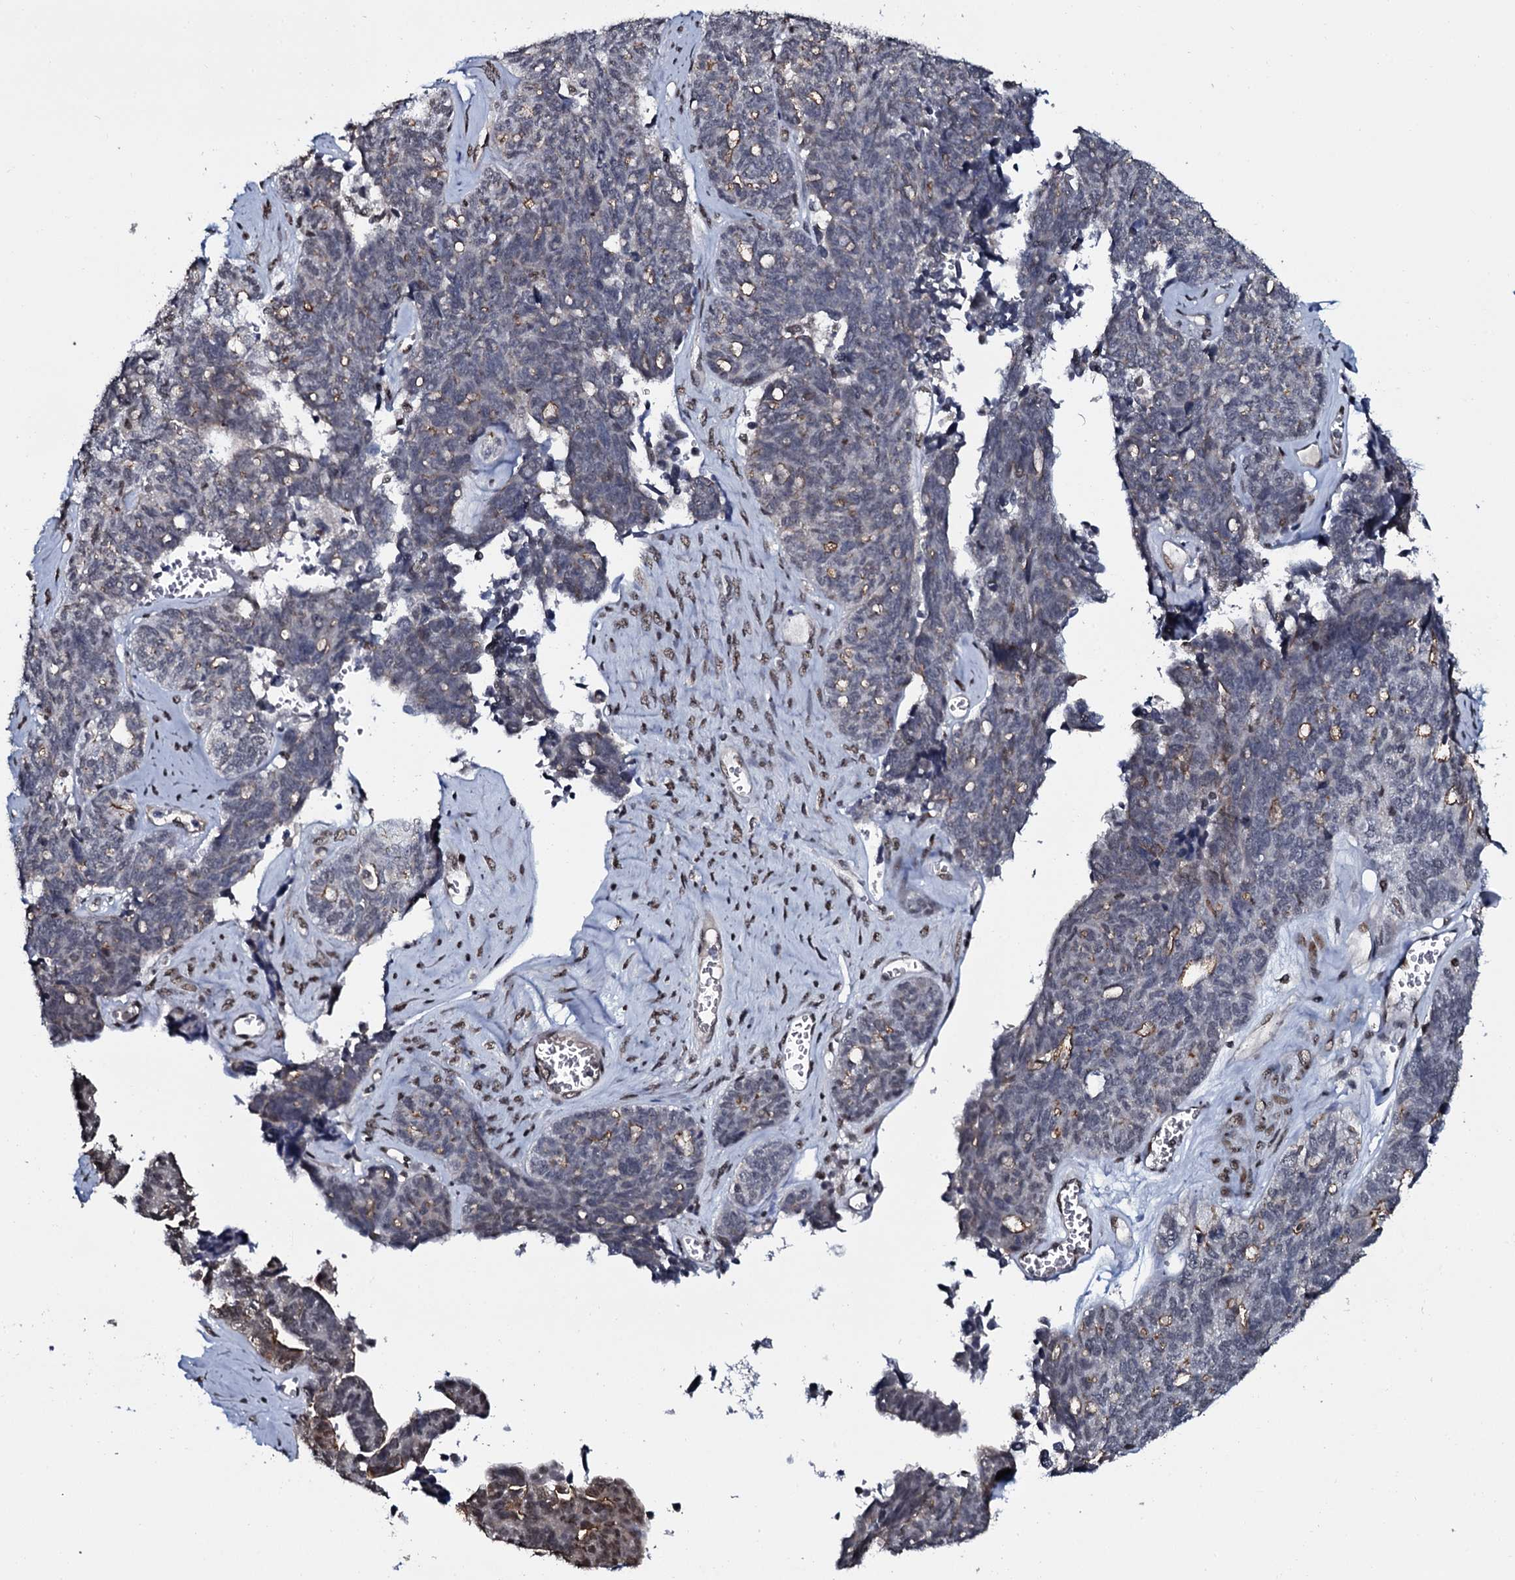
{"staining": {"intensity": "moderate", "quantity": "<25%", "location": "cytoplasmic/membranous,nuclear"}, "tissue": "ovarian cancer", "cell_type": "Tumor cells", "image_type": "cancer", "snomed": [{"axis": "morphology", "description": "Cystadenocarcinoma, serous, NOS"}, {"axis": "topography", "description": "Ovary"}], "caption": "A histopathology image of human serous cystadenocarcinoma (ovarian) stained for a protein reveals moderate cytoplasmic/membranous and nuclear brown staining in tumor cells.", "gene": "SH2D4B", "patient": {"sex": "female", "age": 79}}